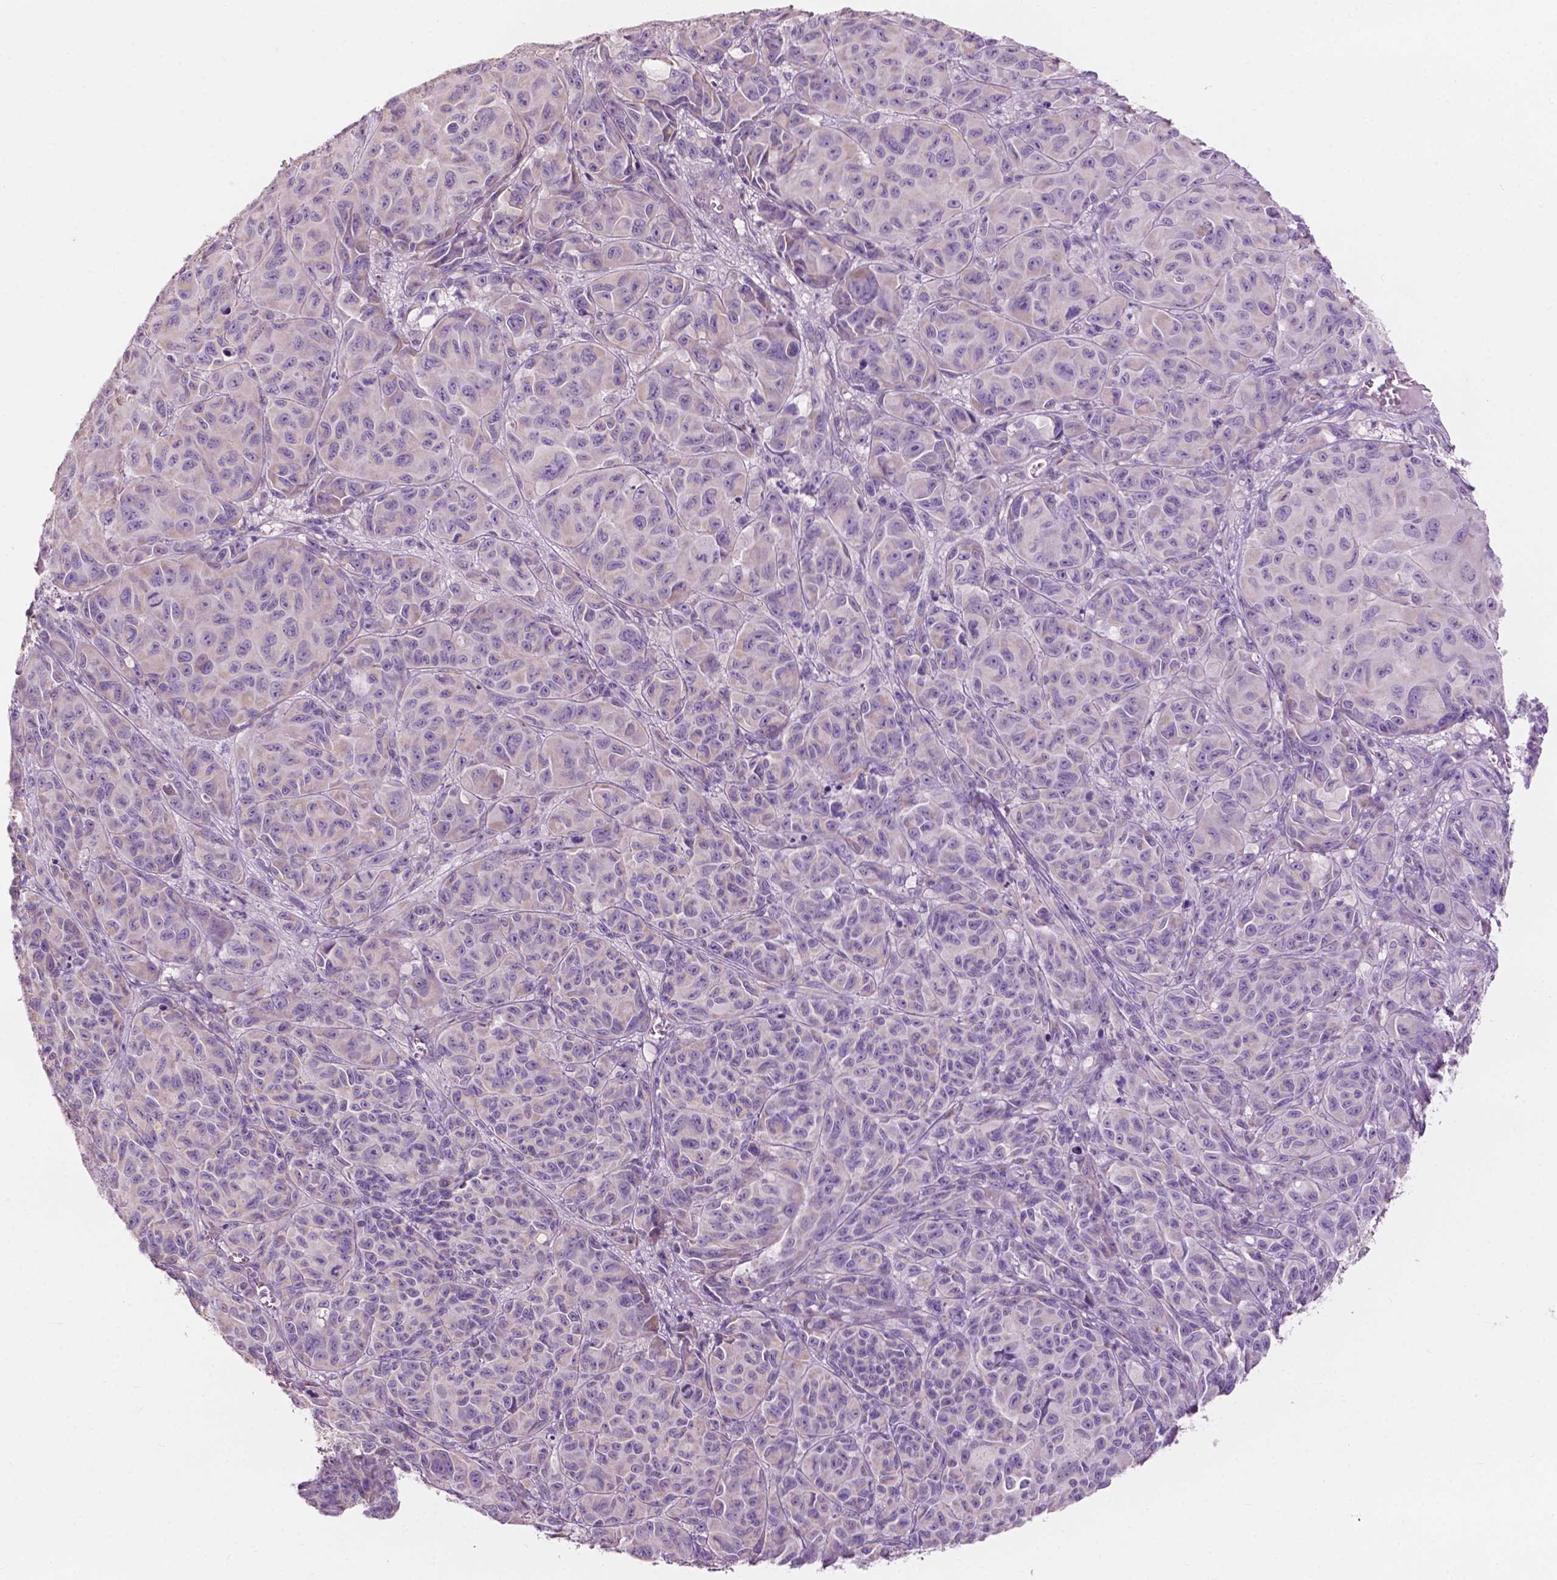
{"staining": {"intensity": "negative", "quantity": "none", "location": "none"}, "tissue": "melanoma", "cell_type": "Tumor cells", "image_type": "cancer", "snomed": [{"axis": "morphology", "description": "Malignant melanoma, NOS"}, {"axis": "topography", "description": "Vulva, labia, clitoris and Bartholin´s gland, NO"}], "caption": "Tumor cells are negative for brown protein staining in melanoma.", "gene": "NDUFS1", "patient": {"sex": "female", "age": 75}}